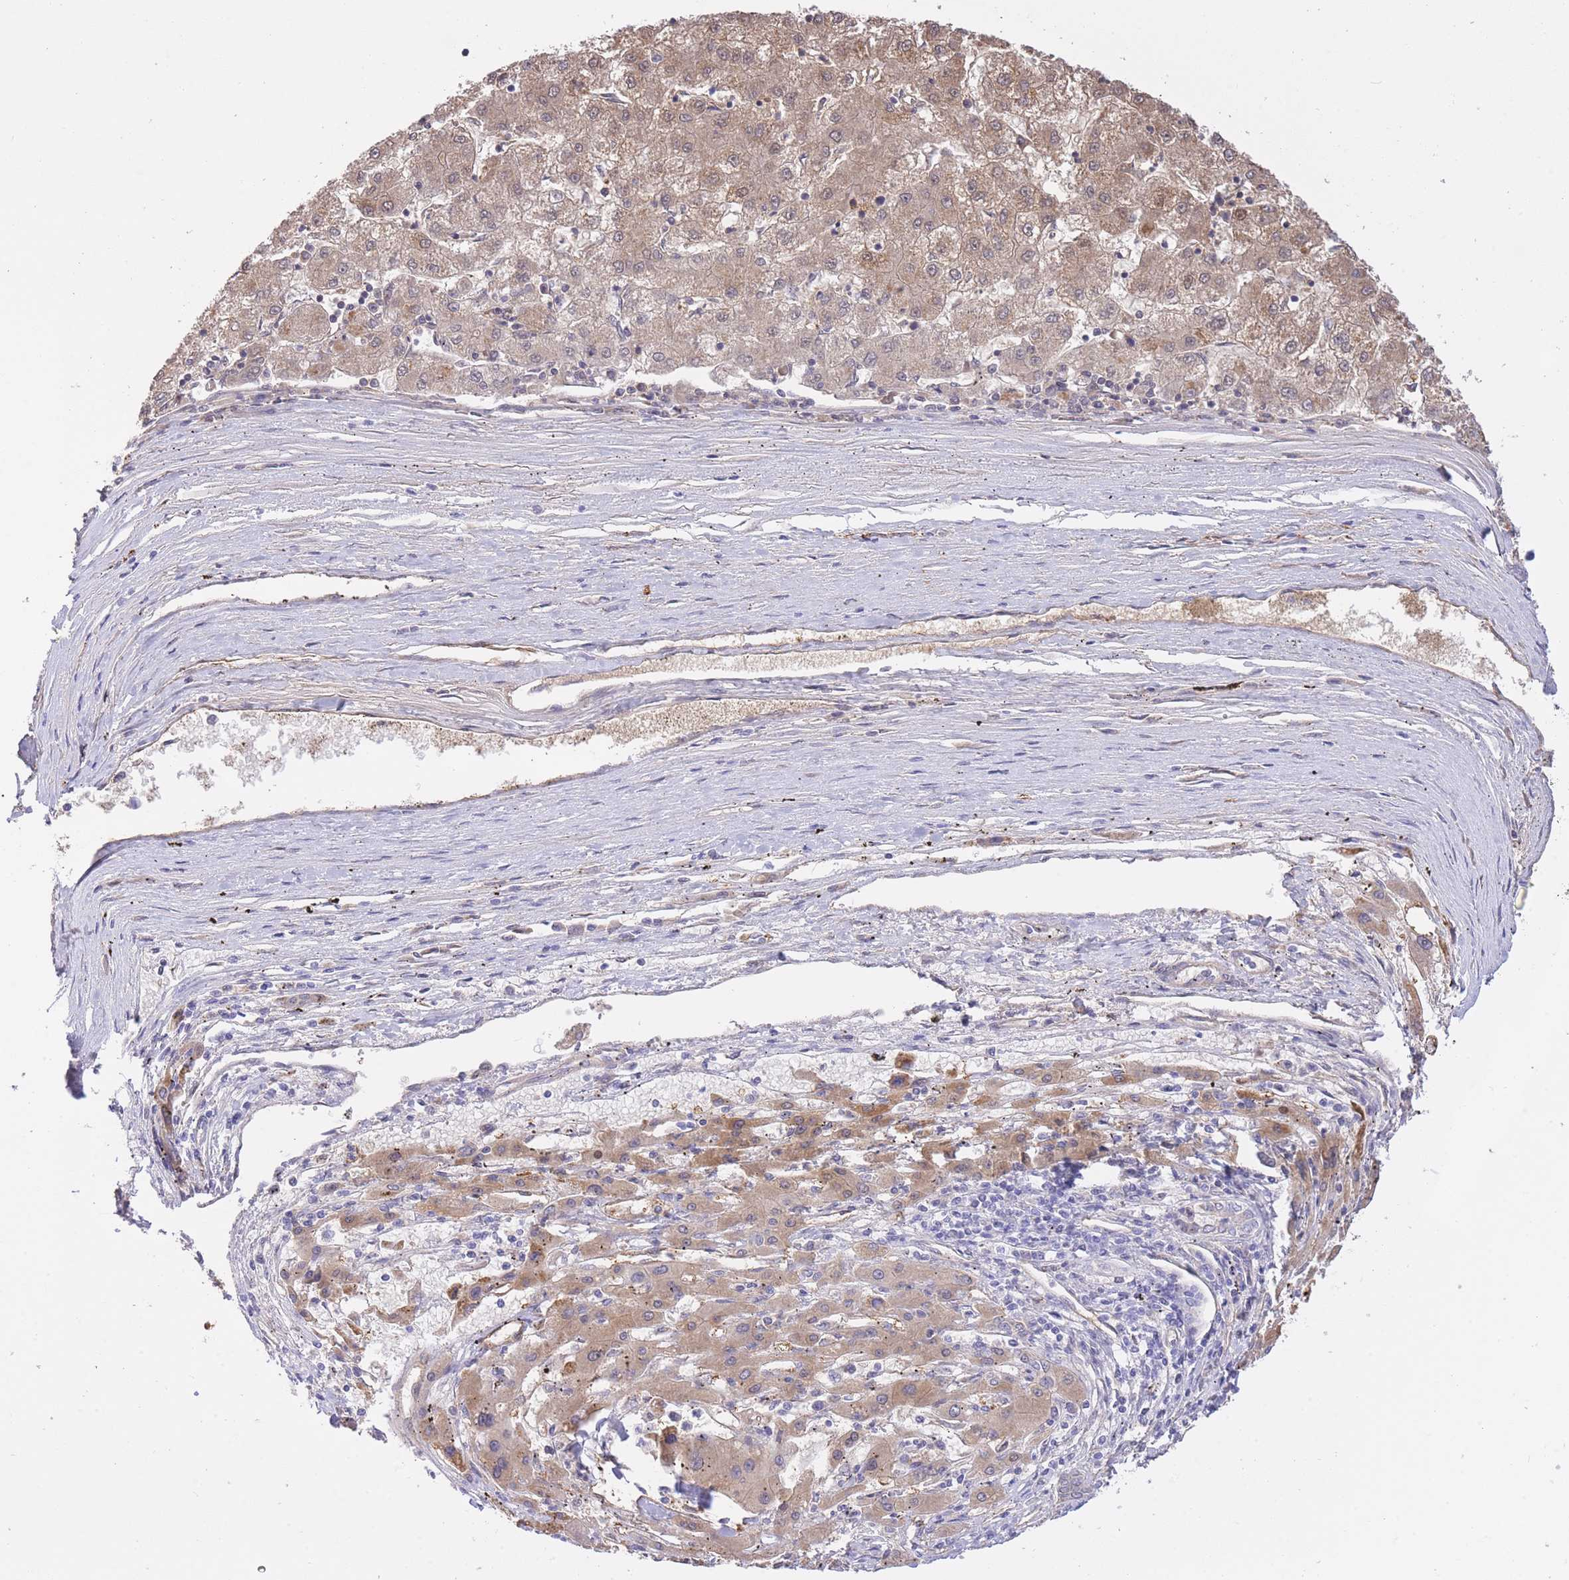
{"staining": {"intensity": "weak", "quantity": ">75%", "location": "cytoplasmic/membranous"}, "tissue": "liver cancer", "cell_type": "Tumor cells", "image_type": "cancer", "snomed": [{"axis": "morphology", "description": "Carcinoma, Hepatocellular, NOS"}, {"axis": "topography", "description": "Liver"}], "caption": "Tumor cells demonstrate low levels of weak cytoplasmic/membranous positivity in approximately >75% of cells in liver cancer (hepatocellular carcinoma). Using DAB (3,3'-diaminobenzidine) (brown) and hematoxylin (blue) stains, captured at high magnification using brightfield microscopy.", "gene": "PGM1", "patient": {"sex": "male", "age": 72}}